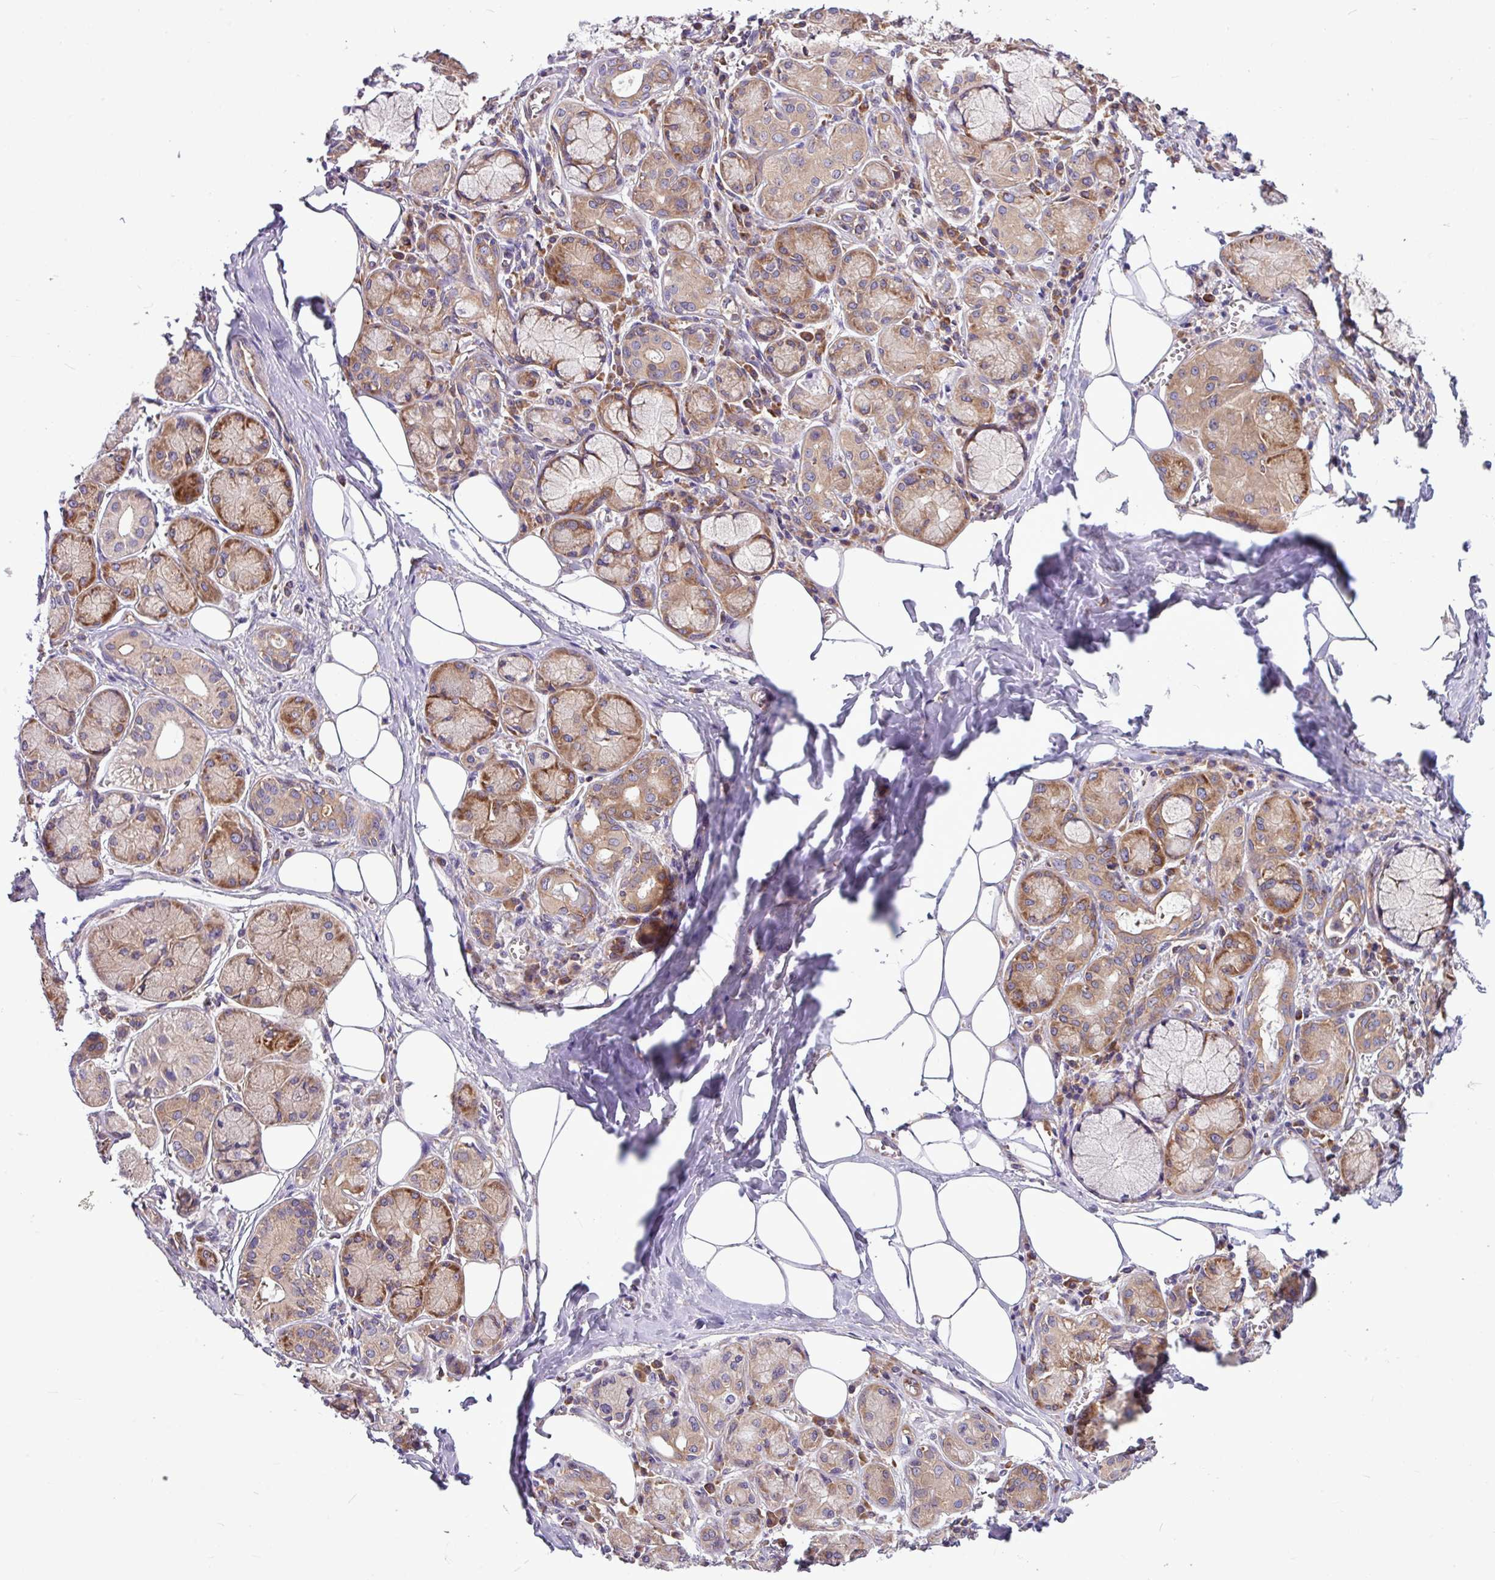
{"staining": {"intensity": "moderate", "quantity": ">75%", "location": "cytoplasmic/membranous"}, "tissue": "salivary gland", "cell_type": "Glandular cells", "image_type": "normal", "snomed": [{"axis": "morphology", "description": "Normal tissue, NOS"}, {"axis": "topography", "description": "Salivary gland"}], "caption": "Protein staining demonstrates moderate cytoplasmic/membranous staining in approximately >75% of glandular cells in normal salivary gland.", "gene": "MROH2A", "patient": {"sex": "male", "age": 74}}